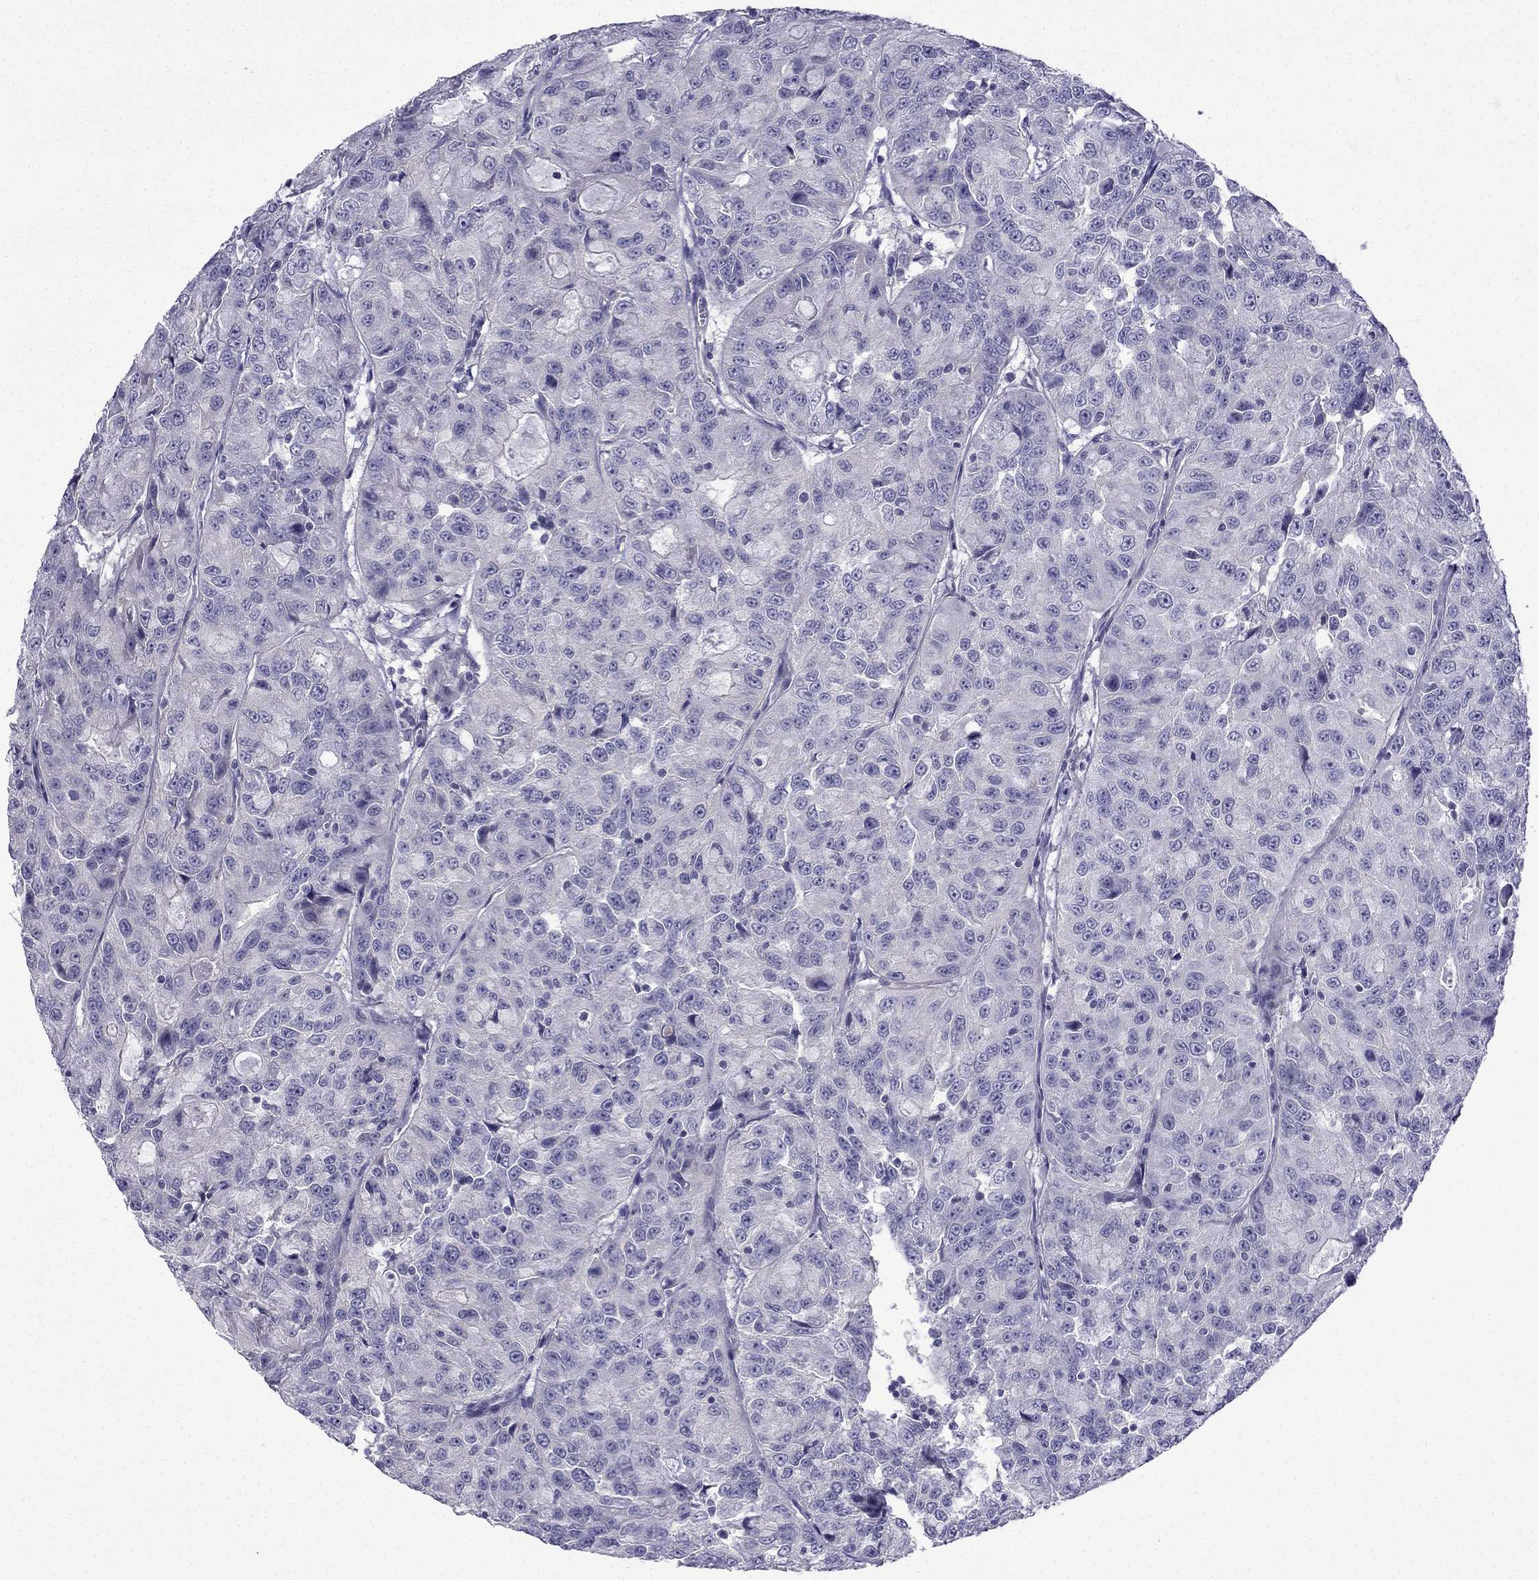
{"staining": {"intensity": "negative", "quantity": "none", "location": "none"}, "tissue": "urothelial cancer", "cell_type": "Tumor cells", "image_type": "cancer", "snomed": [{"axis": "morphology", "description": "Urothelial carcinoma, NOS"}, {"axis": "morphology", "description": "Urothelial carcinoma, High grade"}, {"axis": "topography", "description": "Urinary bladder"}], "caption": "Urothelial cancer was stained to show a protein in brown. There is no significant expression in tumor cells. (Stains: DAB immunohistochemistry (IHC) with hematoxylin counter stain, Microscopy: brightfield microscopy at high magnification).", "gene": "GJA8", "patient": {"sex": "female", "age": 73}}